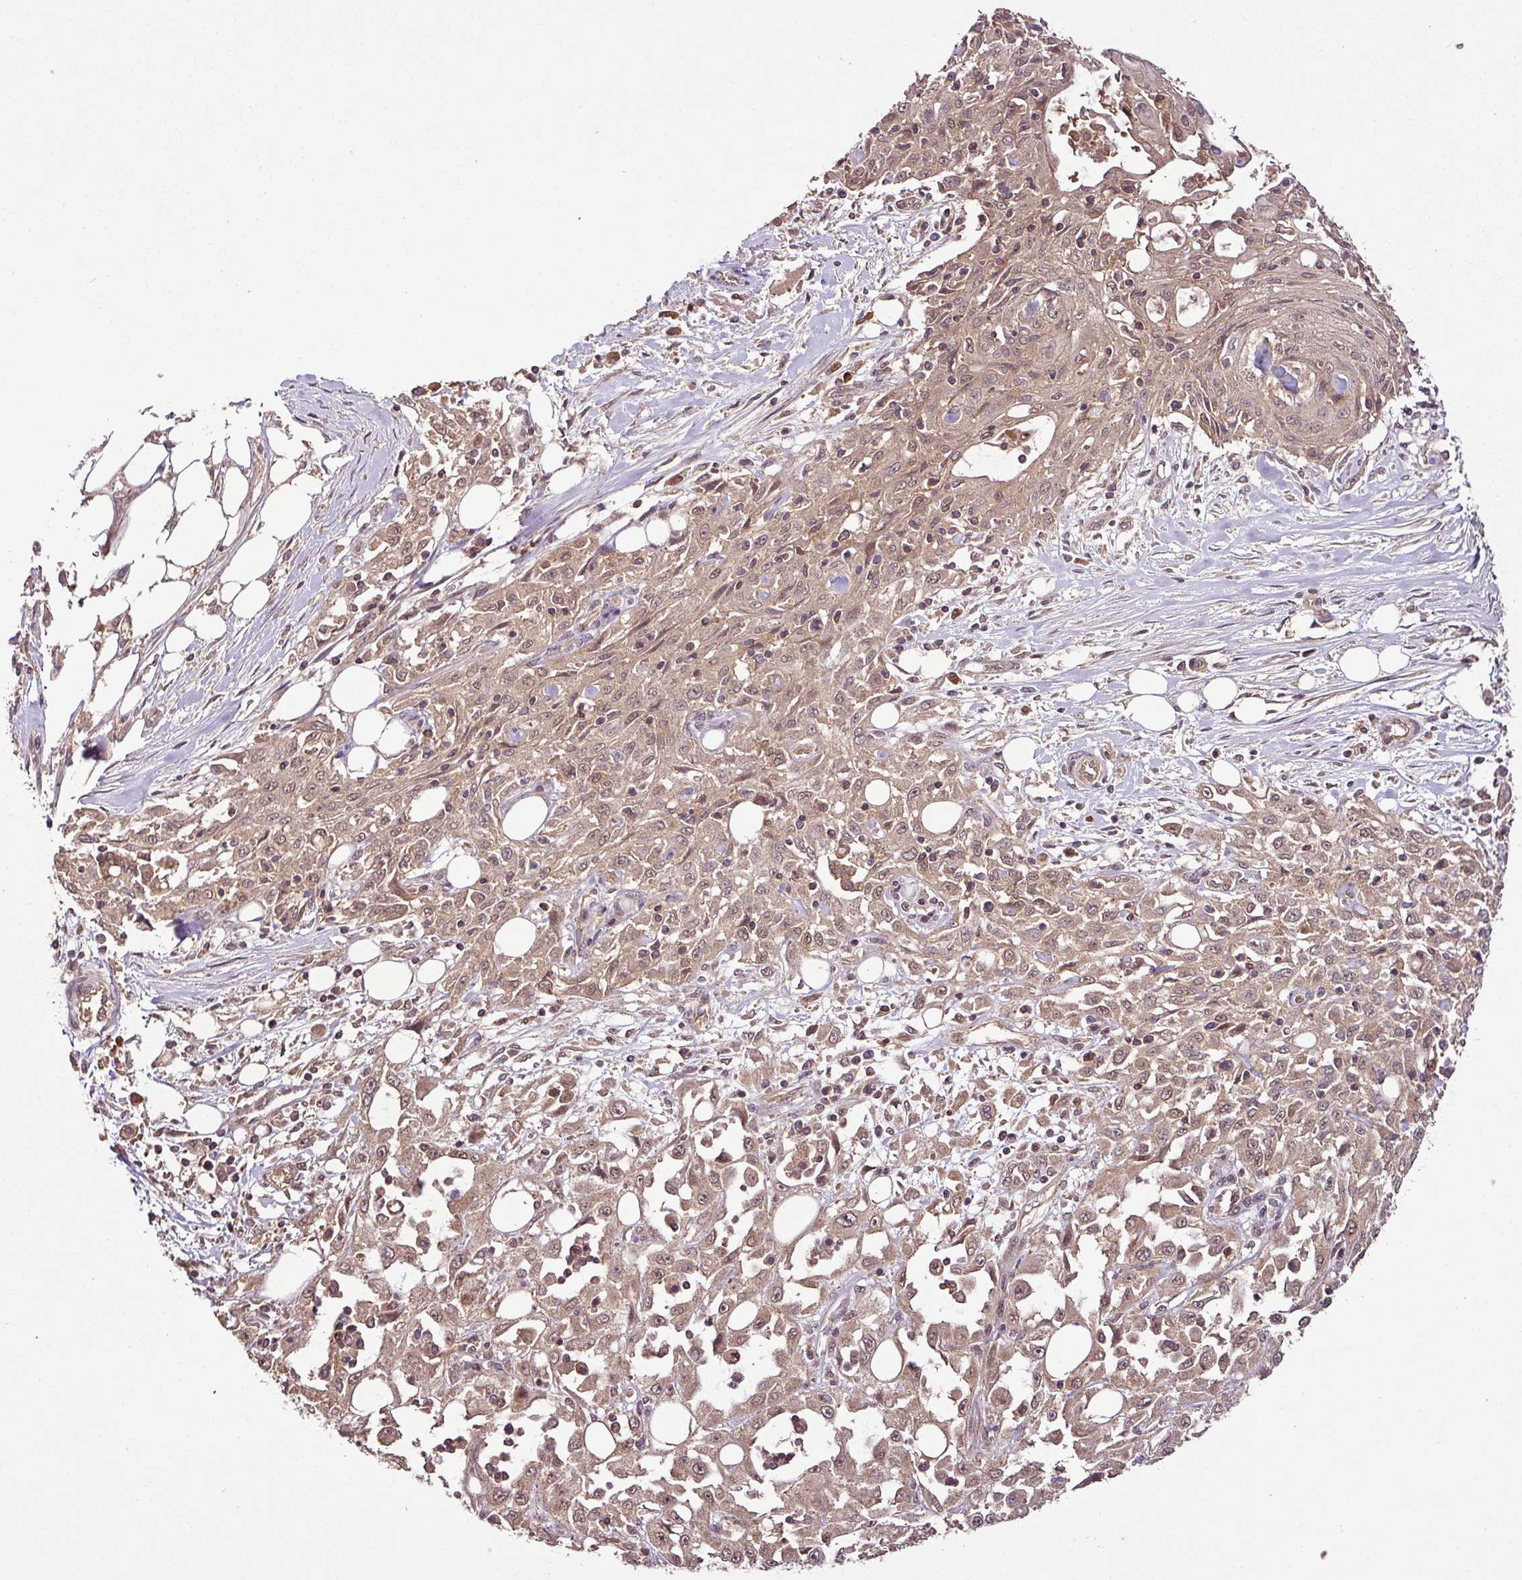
{"staining": {"intensity": "moderate", "quantity": ">75%", "location": "cytoplasmic/membranous,nuclear"}, "tissue": "skin cancer", "cell_type": "Tumor cells", "image_type": "cancer", "snomed": [{"axis": "morphology", "description": "Squamous cell carcinoma, NOS"}, {"axis": "morphology", "description": "Squamous cell carcinoma, metastatic, NOS"}, {"axis": "topography", "description": "Skin"}, {"axis": "topography", "description": "Lymph node"}], "caption": "Protein analysis of skin metastatic squamous cell carcinoma tissue shows moderate cytoplasmic/membranous and nuclear staining in about >75% of tumor cells.", "gene": "FAIM", "patient": {"sex": "male", "age": 75}}